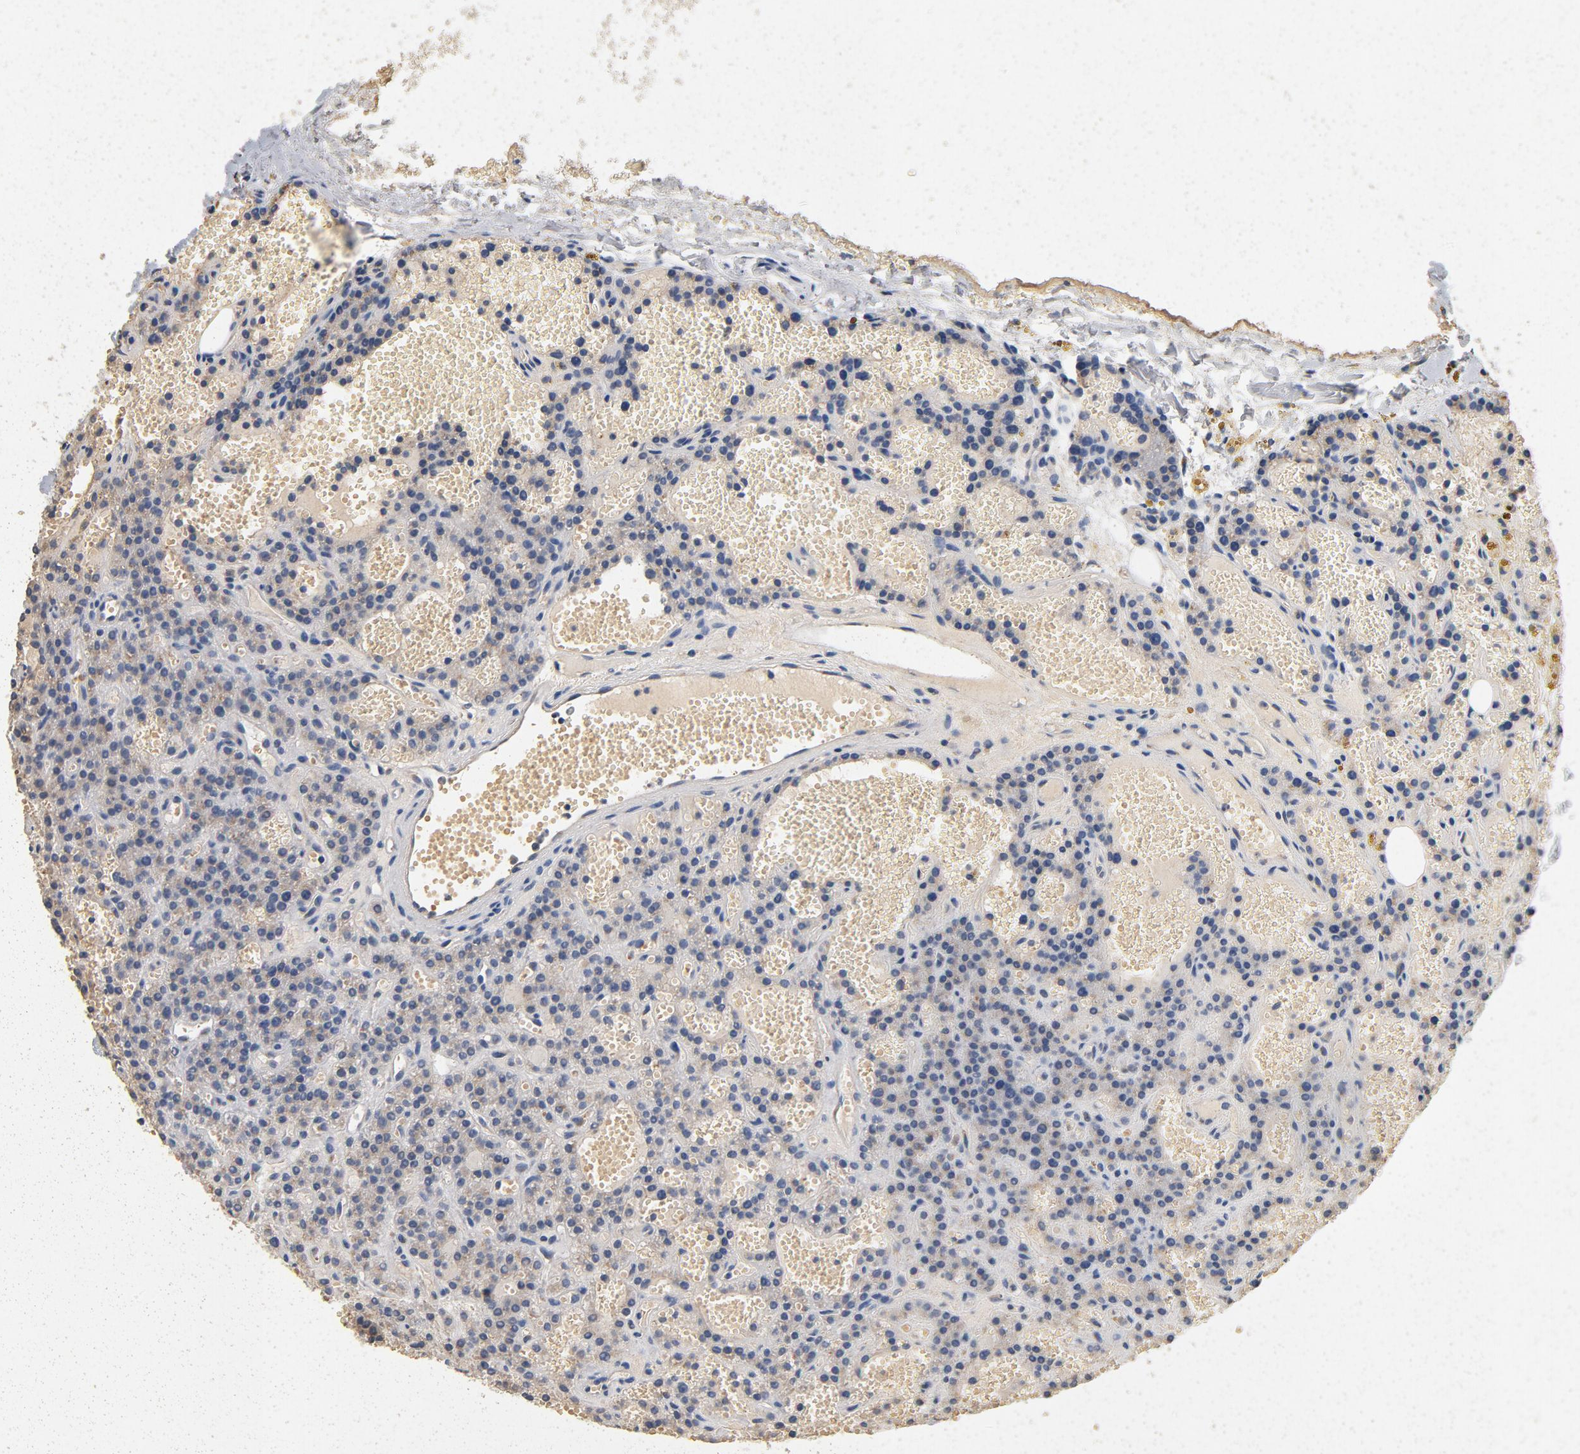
{"staining": {"intensity": "negative", "quantity": "none", "location": "none"}, "tissue": "parathyroid gland", "cell_type": "Glandular cells", "image_type": "normal", "snomed": [{"axis": "morphology", "description": "Normal tissue, NOS"}, {"axis": "topography", "description": "Parathyroid gland"}], "caption": "High power microscopy histopathology image of an IHC image of unremarkable parathyroid gland, revealing no significant staining in glandular cells.", "gene": "LMAN2", "patient": {"sex": "male", "age": 25}}